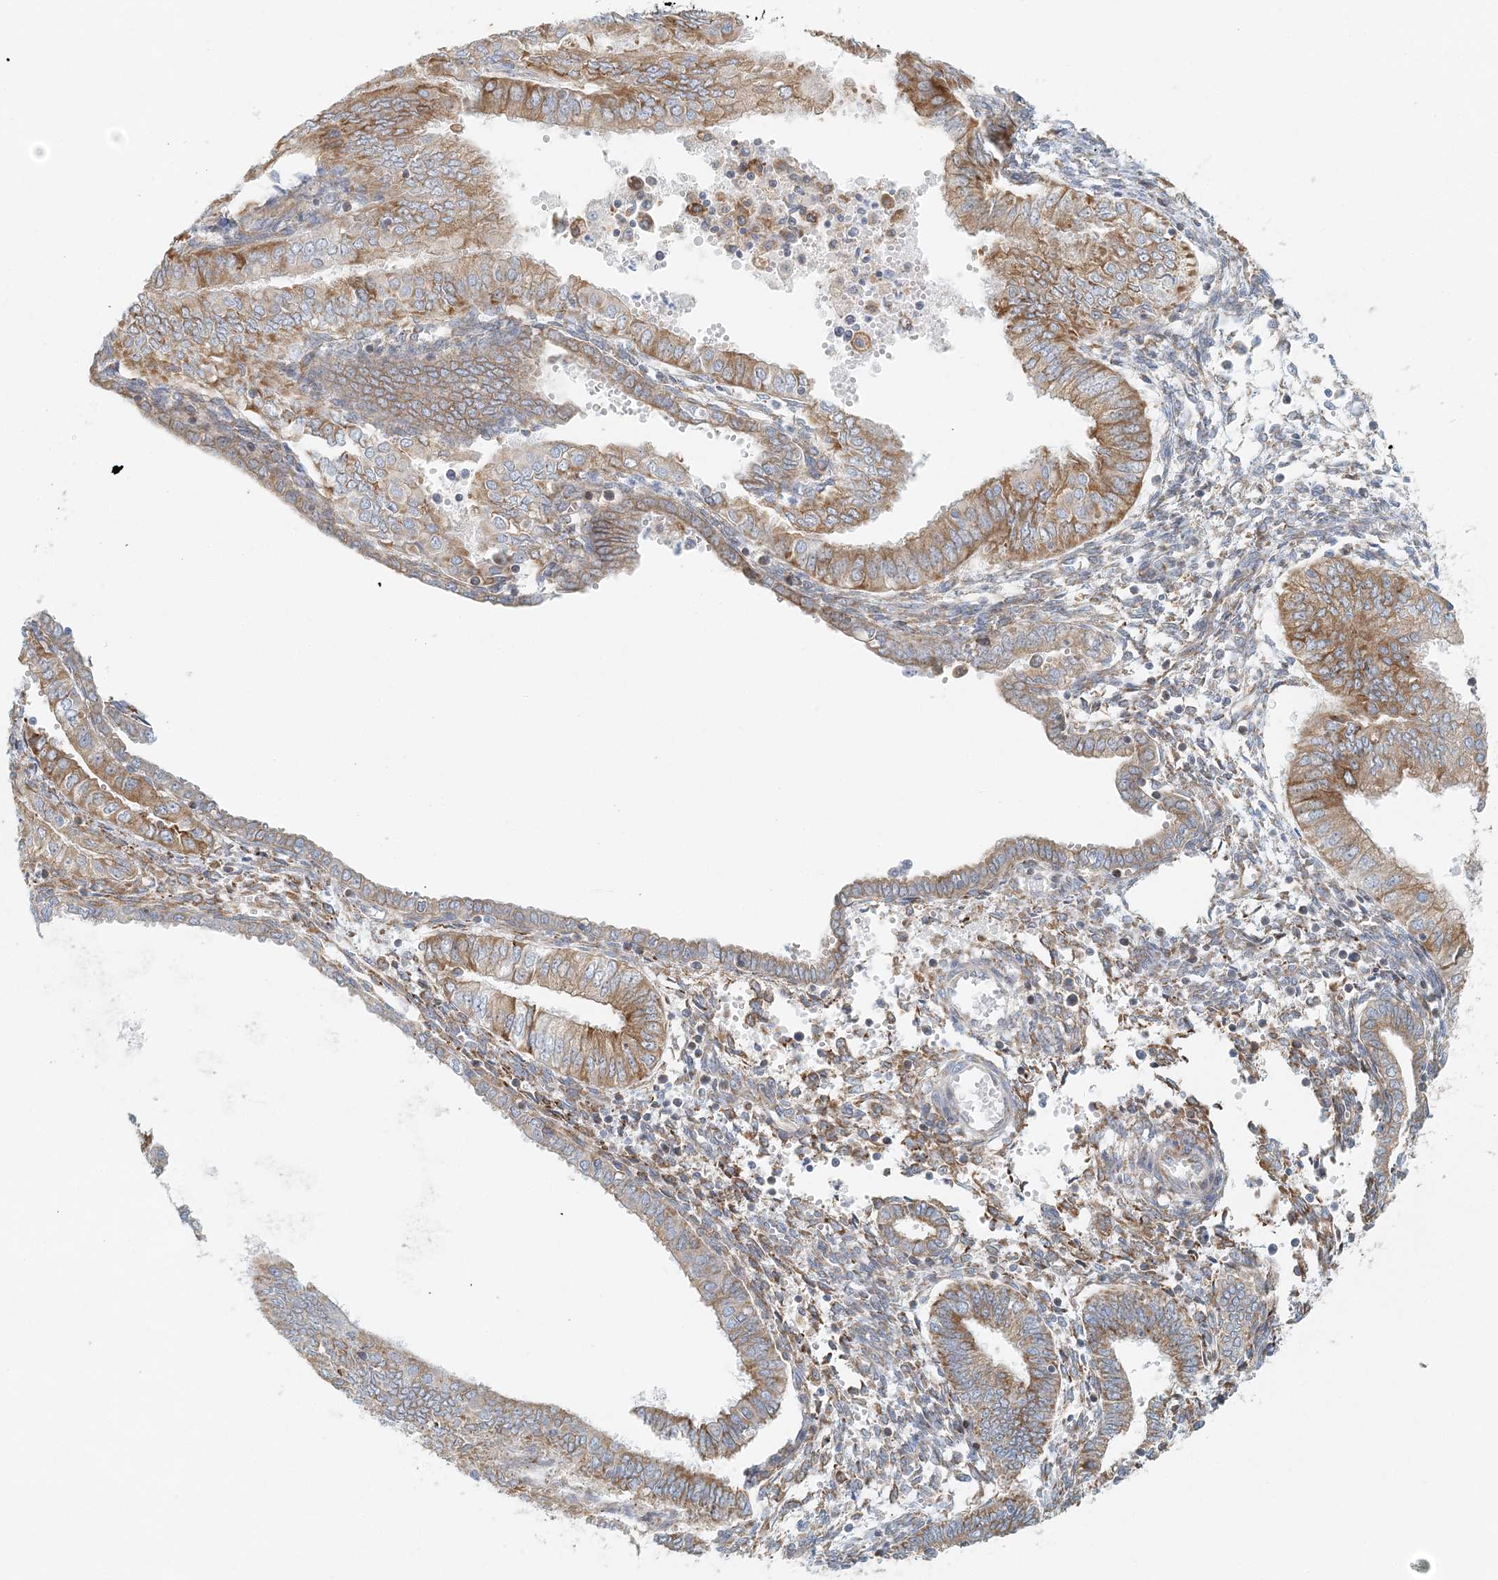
{"staining": {"intensity": "moderate", "quantity": ">75%", "location": "cytoplasmic/membranous"}, "tissue": "endometrial cancer", "cell_type": "Tumor cells", "image_type": "cancer", "snomed": [{"axis": "morphology", "description": "Normal tissue, NOS"}, {"axis": "morphology", "description": "Adenocarcinoma, NOS"}, {"axis": "topography", "description": "Endometrium"}], "caption": "Endometrial adenocarcinoma tissue shows moderate cytoplasmic/membranous expression in about >75% of tumor cells", "gene": "STK11IP", "patient": {"sex": "female", "age": 53}}